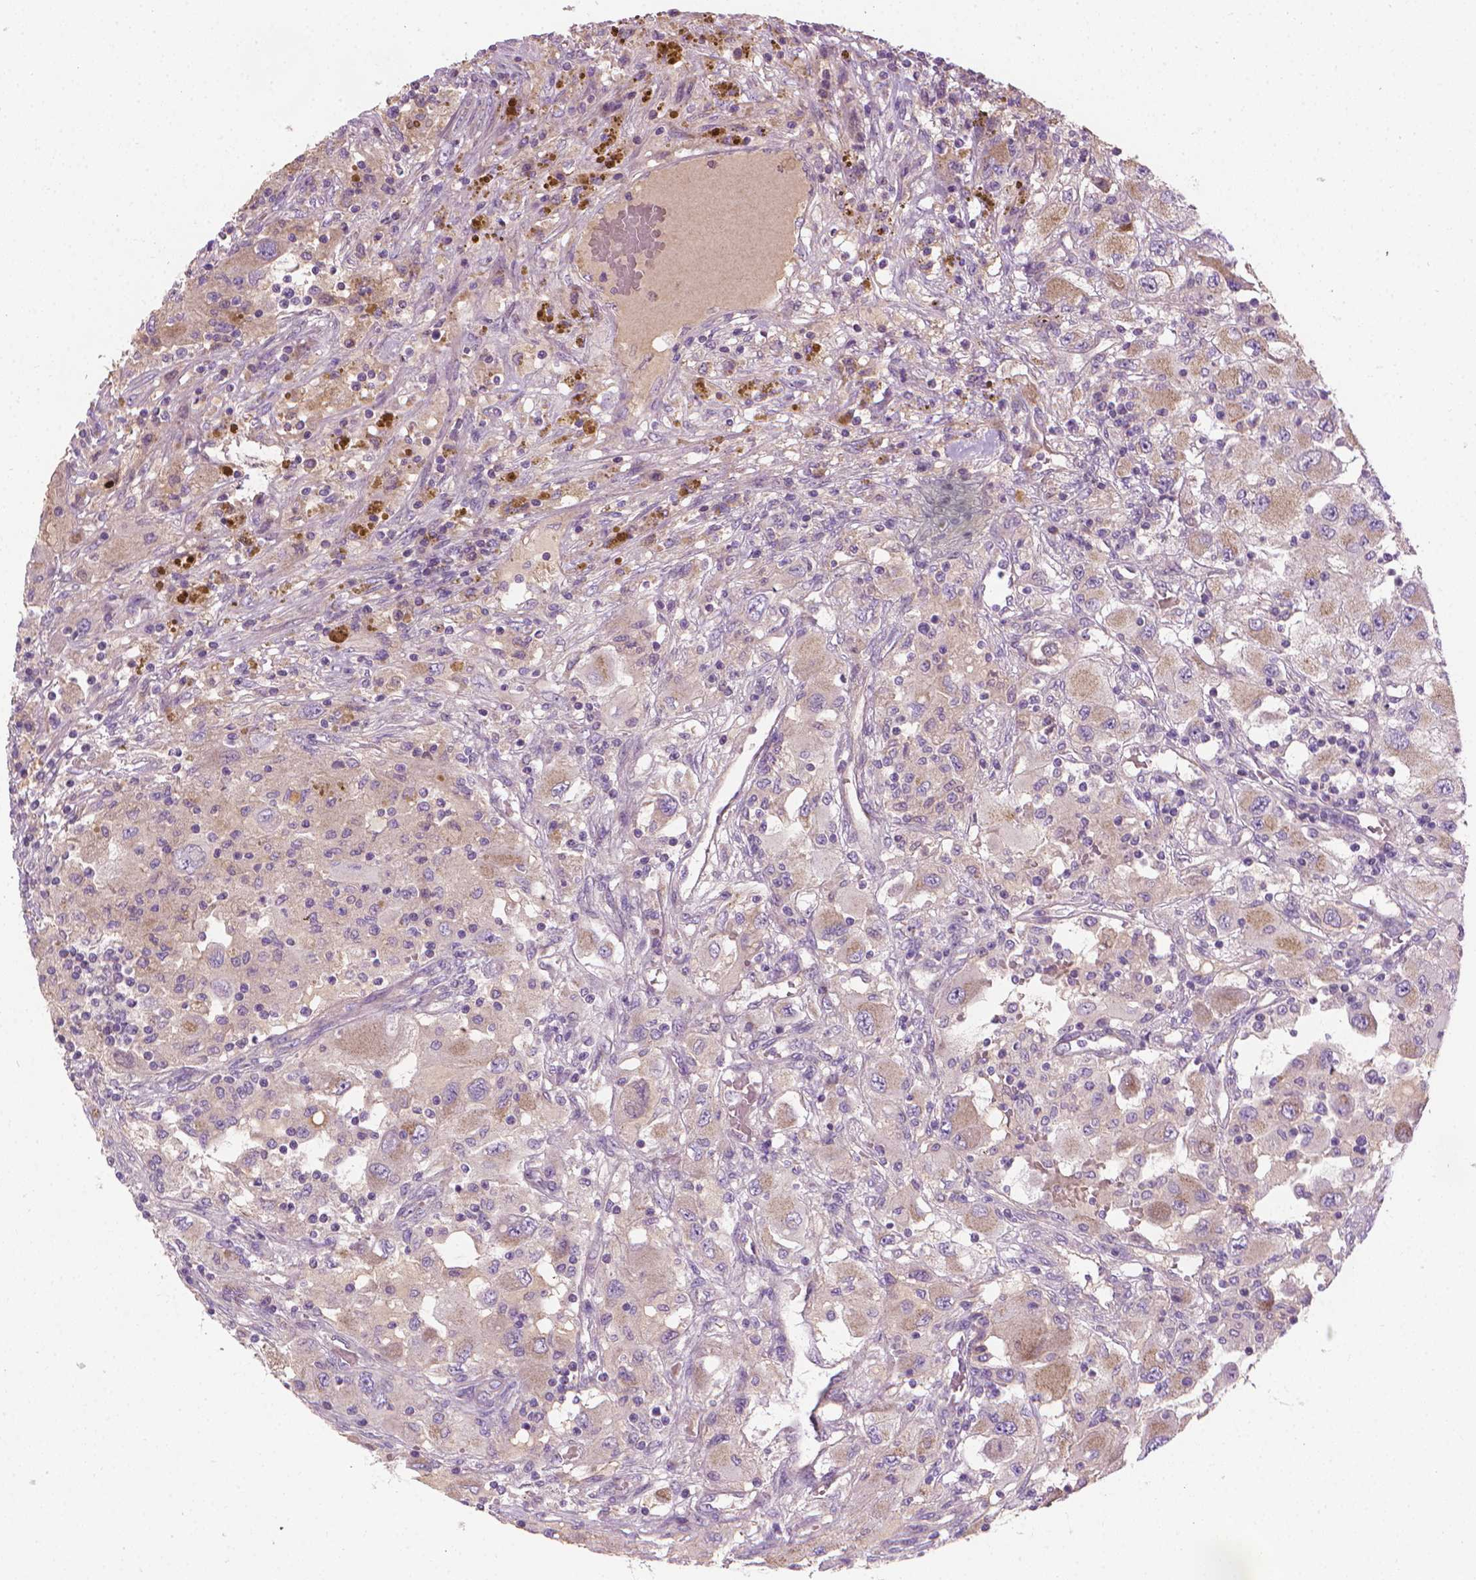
{"staining": {"intensity": "weak", "quantity": "25%-75%", "location": "cytoplasmic/membranous"}, "tissue": "renal cancer", "cell_type": "Tumor cells", "image_type": "cancer", "snomed": [{"axis": "morphology", "description": "Adenocarcinoma, NOS"}, {"axis": "topography", "description": "Kidney"}], "caption": "A histopathology image of adenocarcinoma (renal) stained for a protein reveals weak cytoplasmic/membranous brown staining in tumor cells.", "gene": "RIIAD1", "patient": {"sex": "female", "age": 67}}